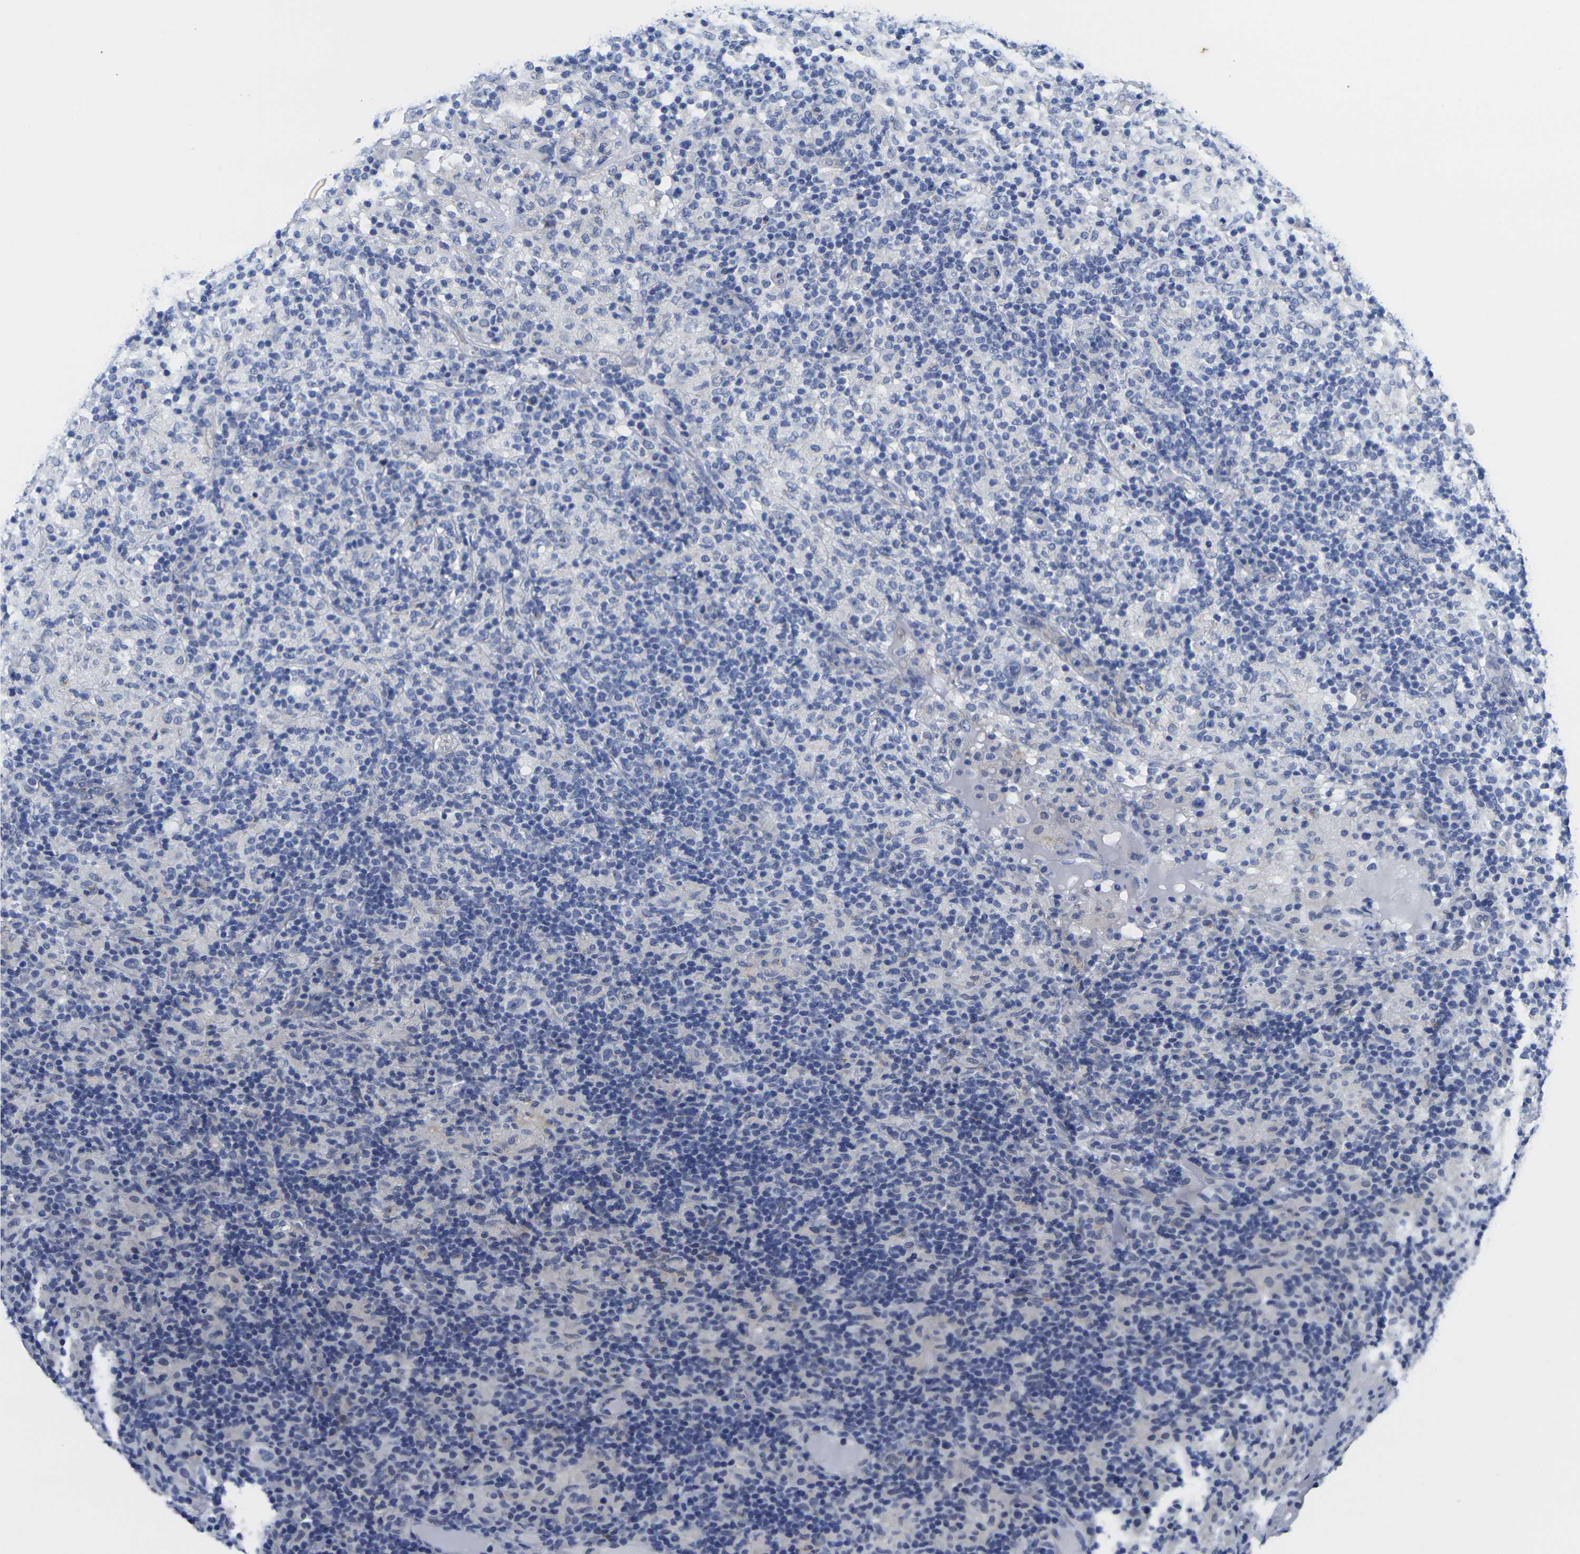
{"staining": {"intensity": "negative", "quantity": "none", "location": "none"}, "tissue": "lymphoma", "cell_type": "Tumor cells", "image_type": "cancer", "snomed": [{"axis": "morphology", "description": "Hodgkin's disease, NOS"}, {"axis": "topography", "description": "Lymph node"}], "caption": "Histopathology image shows no protein expression in tumor cells of lymphoma tissue.", "gene": "CRK", "patient": {"sex": "male", "age": 70}}